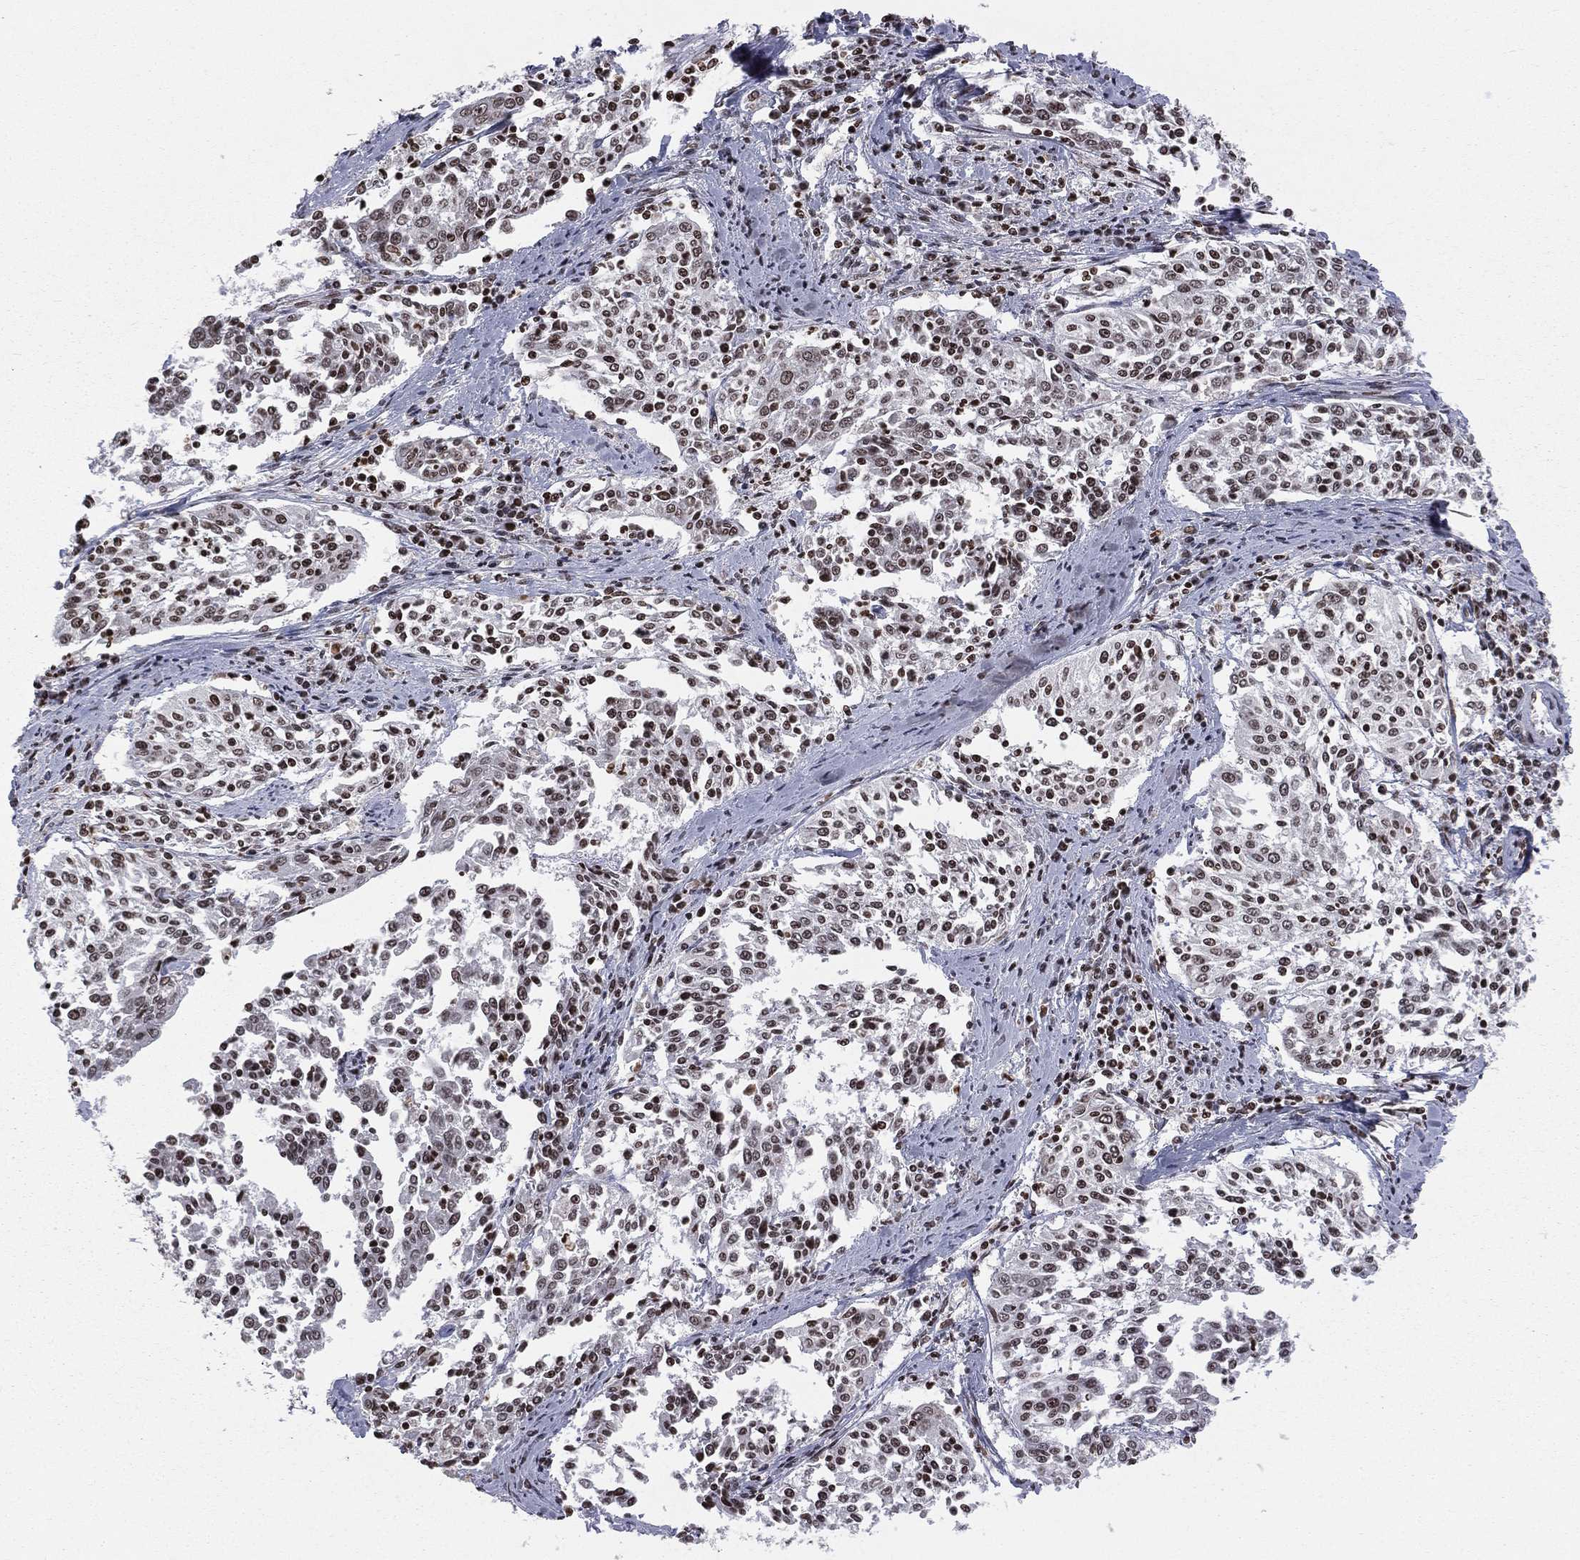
{"staining": {"intensity": "strong", "quantity": ">75%", "location": "nuclear"}, "tissue": "cervical cancer", "cell_type": "Tumor cells", "image_type": "cancer", "snomed": [{"axis": "morphology", "description": "Squamous cell carcinoma, NOS"}, {"axis": "topography", "description": "Cervix"}], "caption": "Cervical cancer tissue exhibits strong nuclear positivity in approximately >75% of tumor cells, visualized by immunohistochemistry. (Brightfield microscopy of DAB IHC at high magnification).", "gene": "RFX7", "patient": {"sex": "female", "age": 41}}